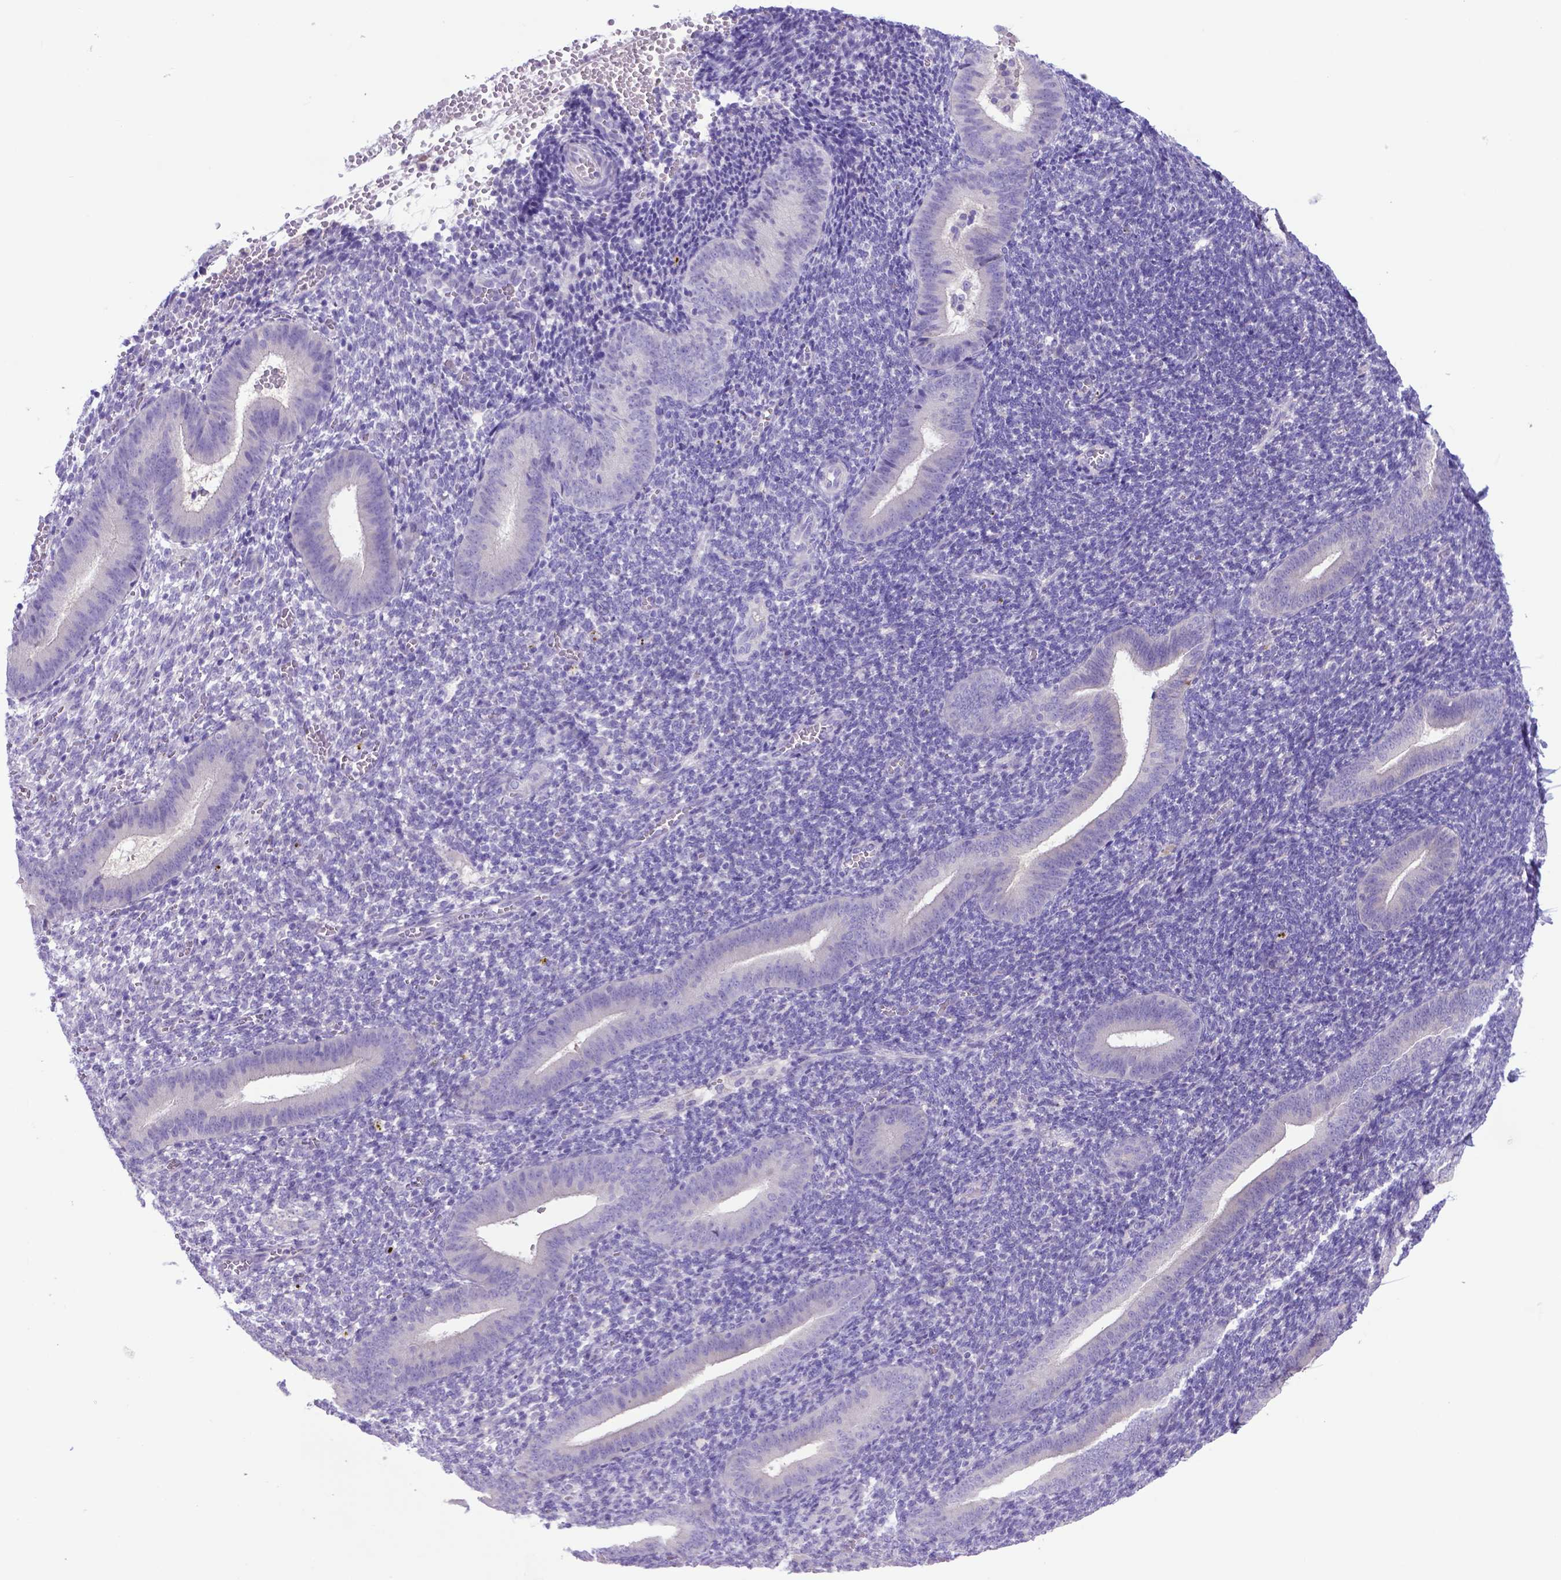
{"staining": {"intensity": "negative", "quantity": "none", "location": "none"}, "tissue": "endometrium", "cell_type": "Cells in endometrial stroma", "image_type": "normal", "snomed": [{"axis": "morphology", "description": "Normal tissue, NOS"}, {"axis": "topography", "description": "Endometrium"}], "caption": "Cells in endometrial stroma are negative for protein expression in unremarkable human endometrium. (Brightfield microscopy of DAB IHC at high magnification).", "gene": "ADRA2B", "patient": {"sex": "female", "age": 25}}